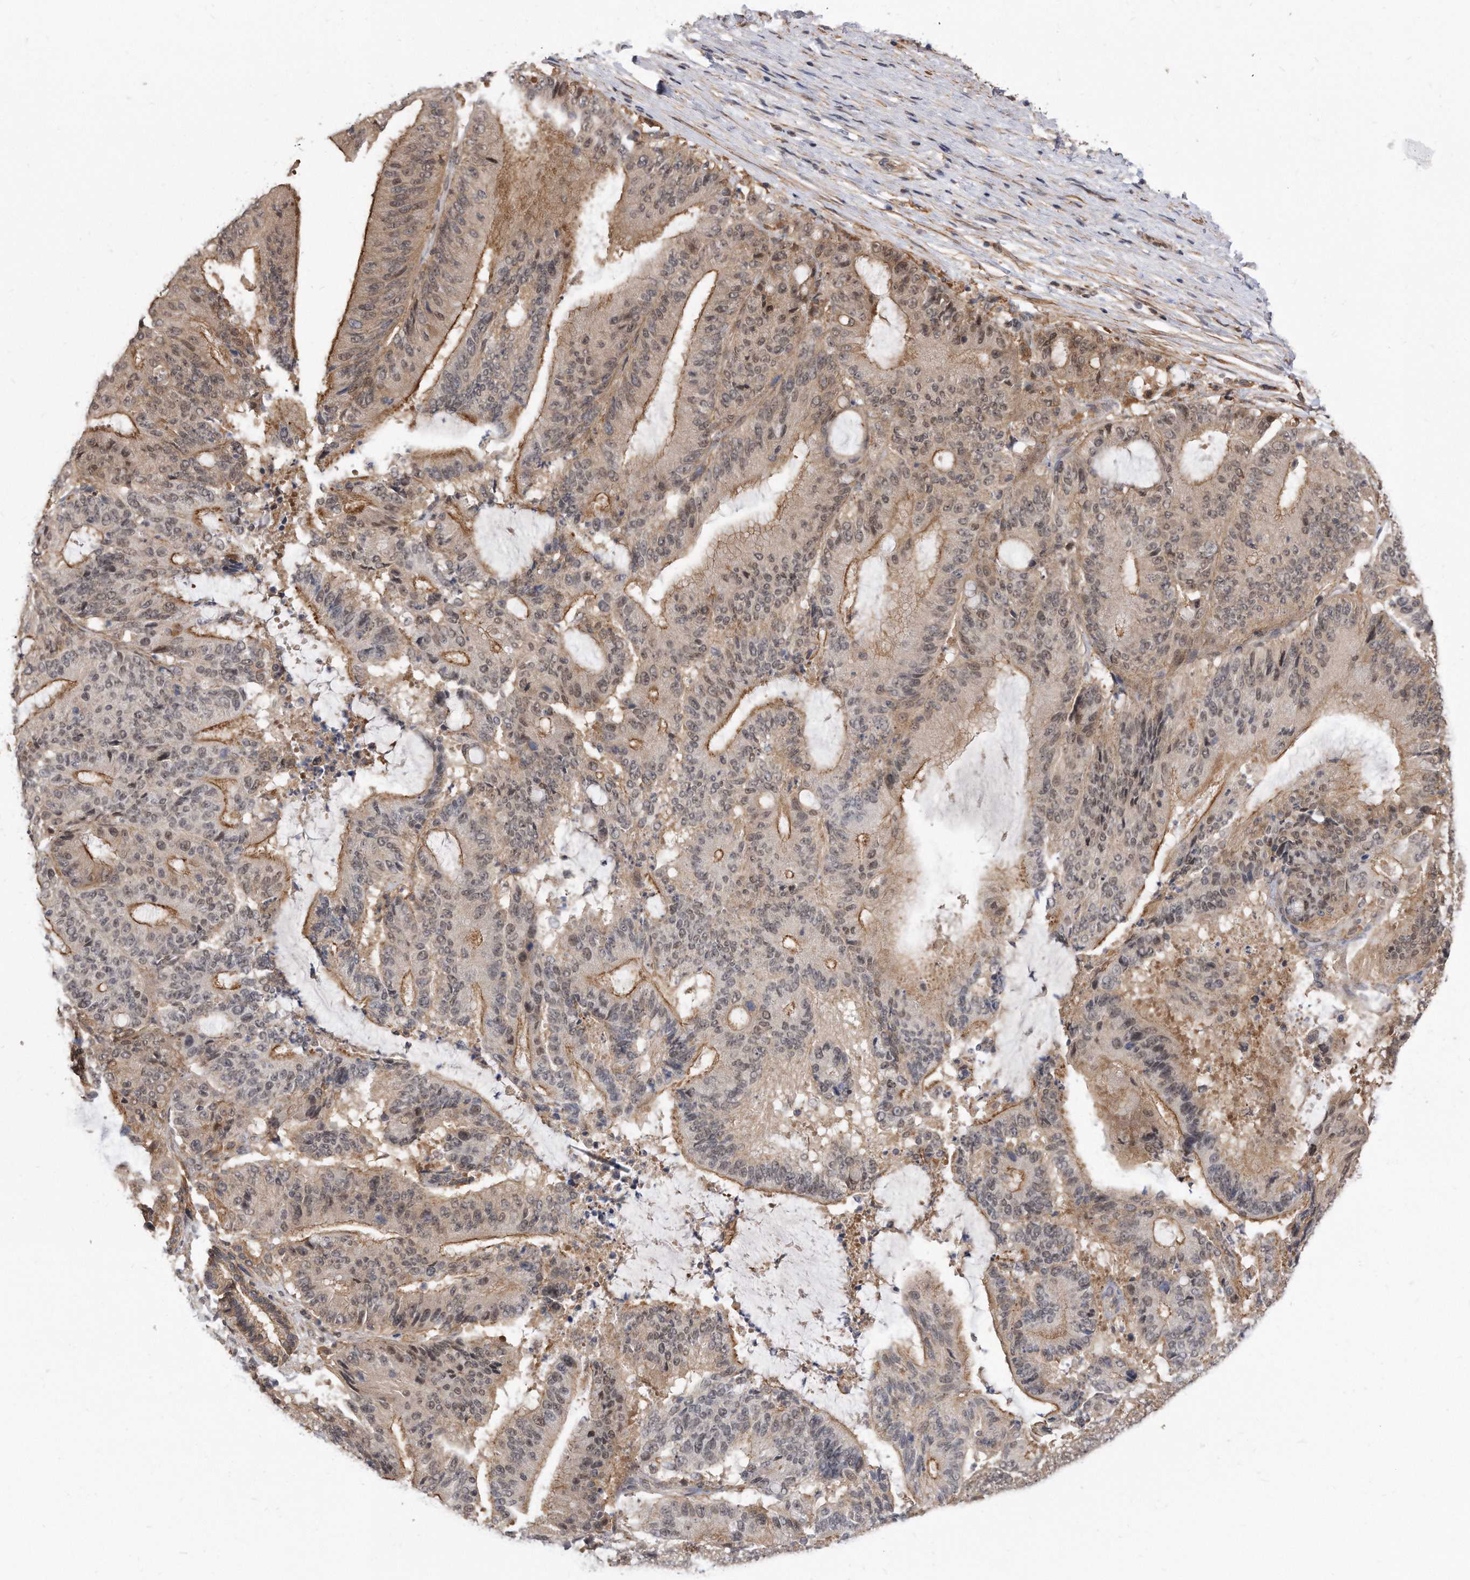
{"staining": {"intensity": "moderate", "quantity": ">75%", "location": "cytoplasmic/membranous,nuclear"}, "tissue": "liver cancer", "cell_type": "Tumor cells", "image_type": "cancer", "snomed": [{"axis": "morphology", "description": "Normal tissue, NOS"}, {"axis": "morphology", "description": "Cholangiocarcinoma"}, {"axis": "topography", "description": "Liver"}, {"axis": "topography", "description": "Peripheral nerve tissue"}], "caption": "Protein expression analysis of liver cancer (cholangiocarcinoma) reveals moderate cytoplasmic/membranous and nuclear expression in about >75% of tumor cells. (DAB (3,3'-diaminobenzidine) = brown stain, brightfield microscopy at high magnification).", "gene": "TCP1", "patient": {"sex": "female", "age": 73}}